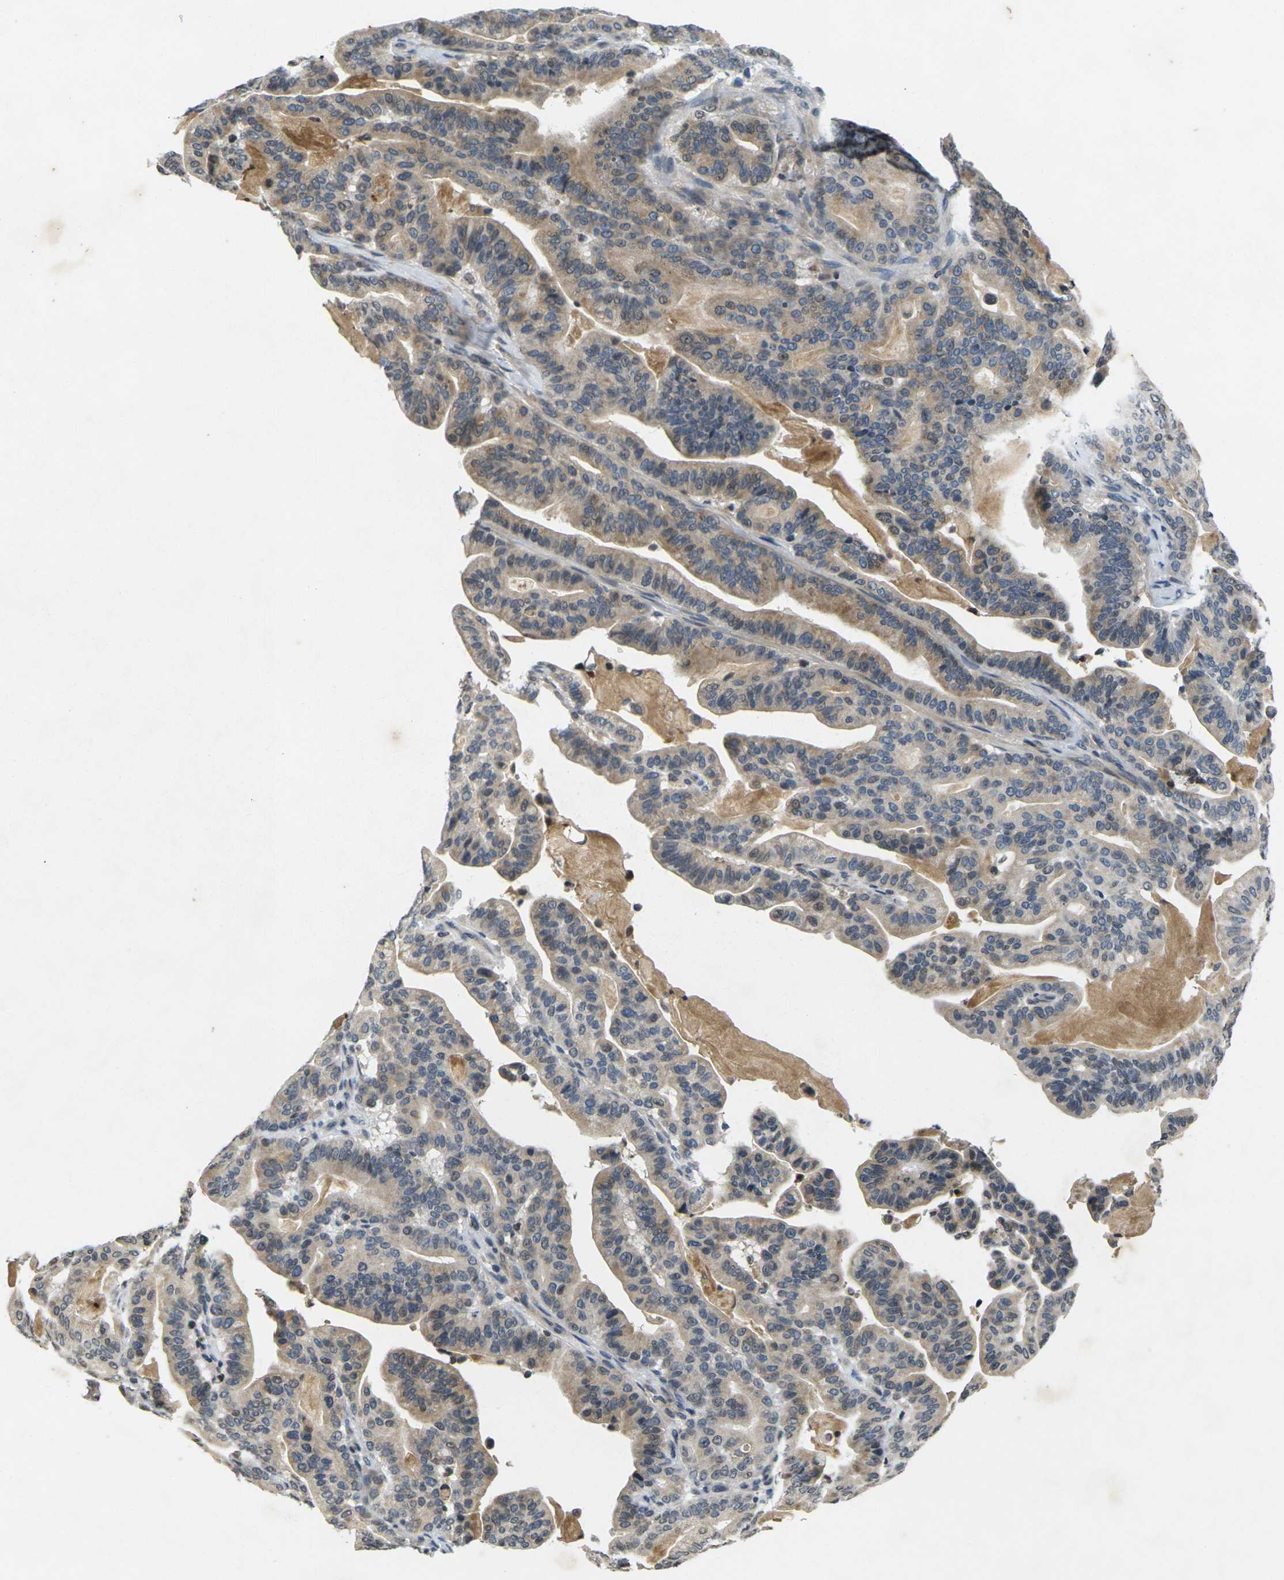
{"staining": {"intensity": "weak", "quantity": ">75%", "location": "cytoplasmic/membranous"}, "tissue": "pancreatic cancer", "cell_type": "Tumor cells", "image_type": "cancer", "snomed": [{"axis": "morphology", "description": "Adenocarcinoma, NOS"}, {"axis": "topography", "description": "Pancreas"}], "caption": "Brown immunohistochemical staining in pancreatic cancer (adenocarcinoma) reveals weak cytoplasmic/membranous expression in about >75% of tumor cells. (IHC, brightfield microscopy, high magnification).", "gene": "C1QC", "patient": {"sex": "male", "age": 63}}